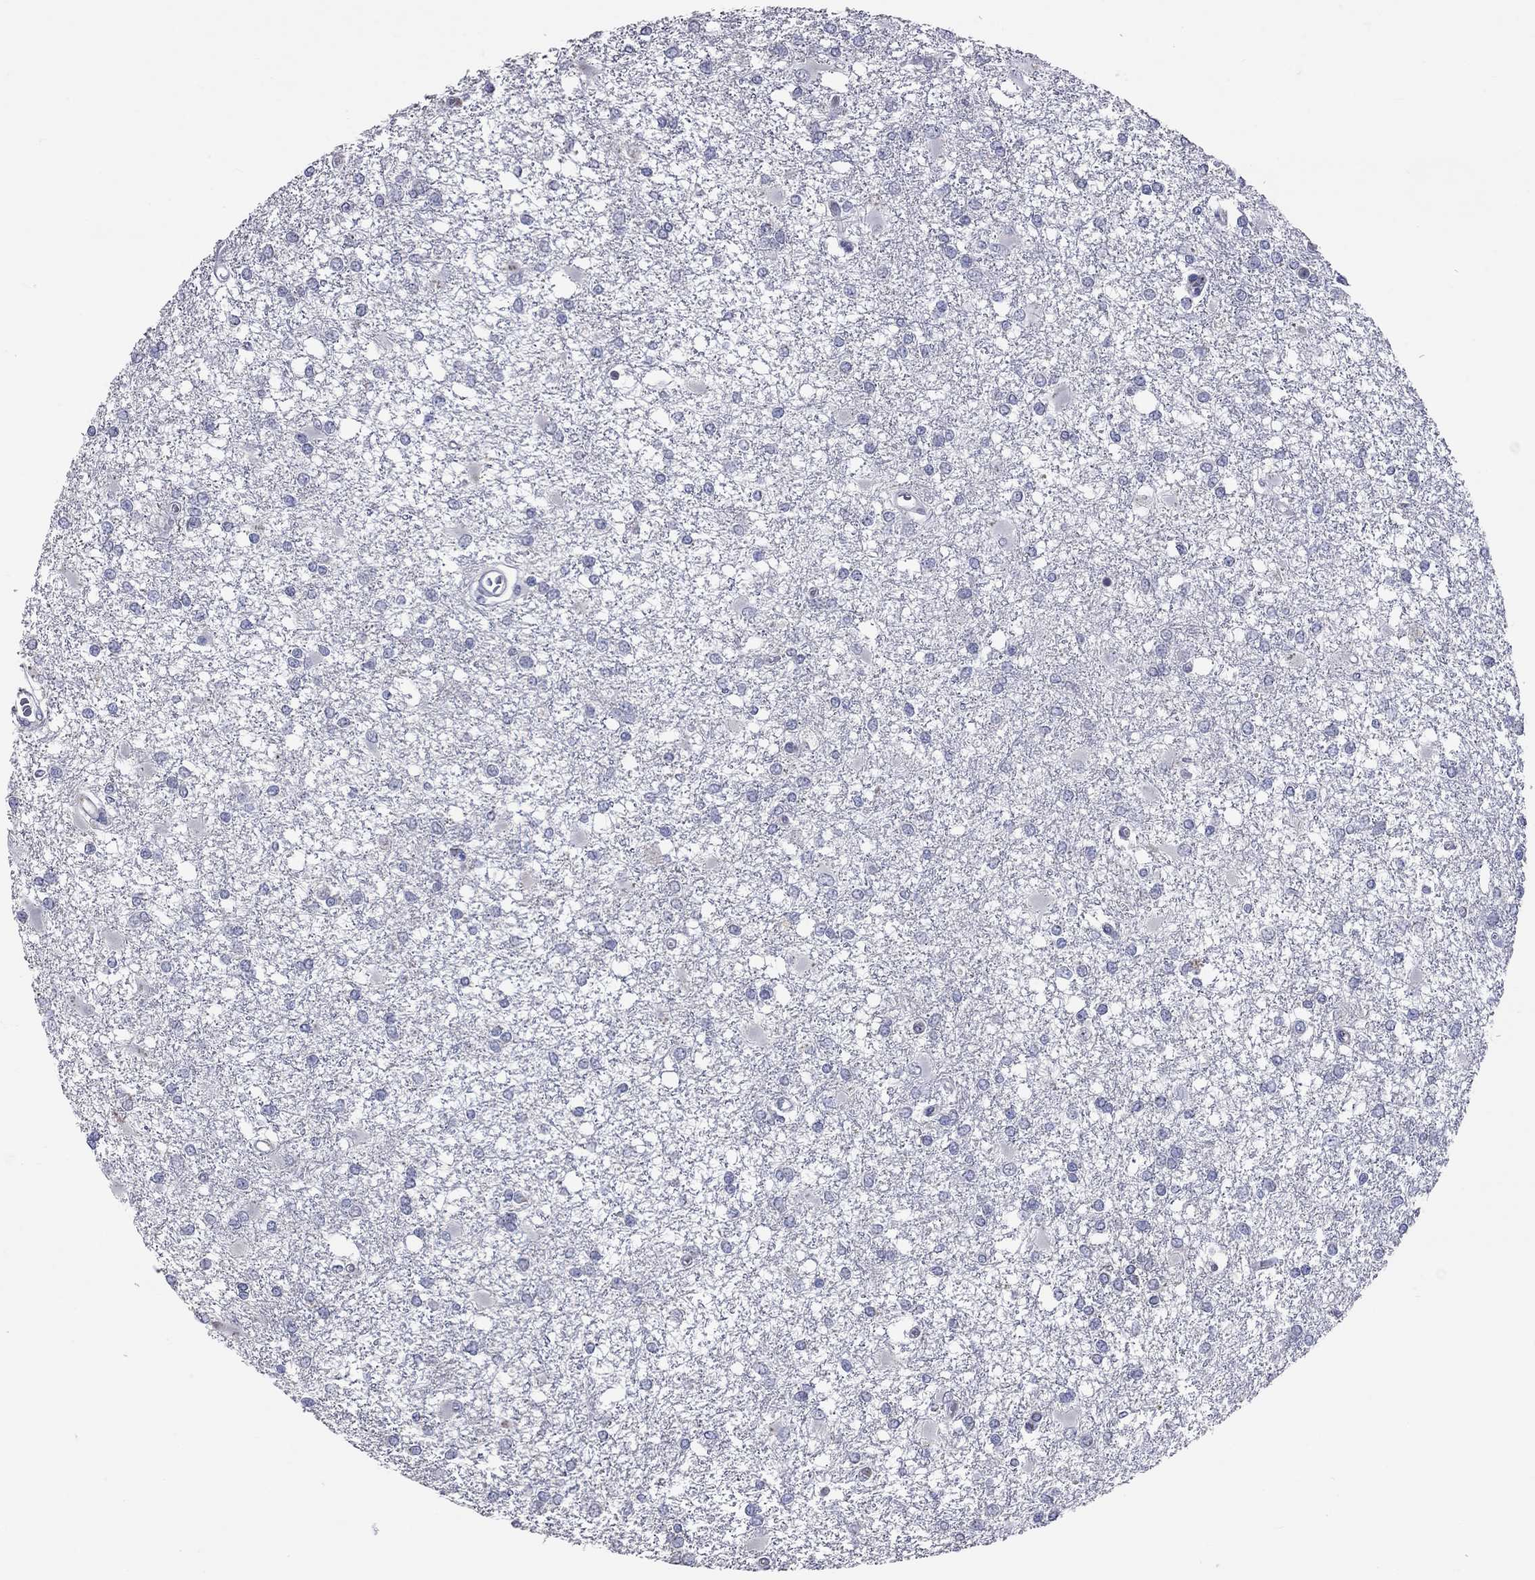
{"staining": {"intensity": "negative", "quantity": "none", "location": "none"}, "tissue": "glioma", "cell_type": "Tumor cells", "image_type": "cancer", "snomed": [{"axis": "morphology", "description": "Glioma, malignant, High grade"}, {"axis": "topography", "description": "Cerebral cortex"}], "caption": "Histopathology image shows no significant protein expression in tumor cells of glioma.", "gene": "OPRK1", "patient": {"sex": "male", "age": 79}}